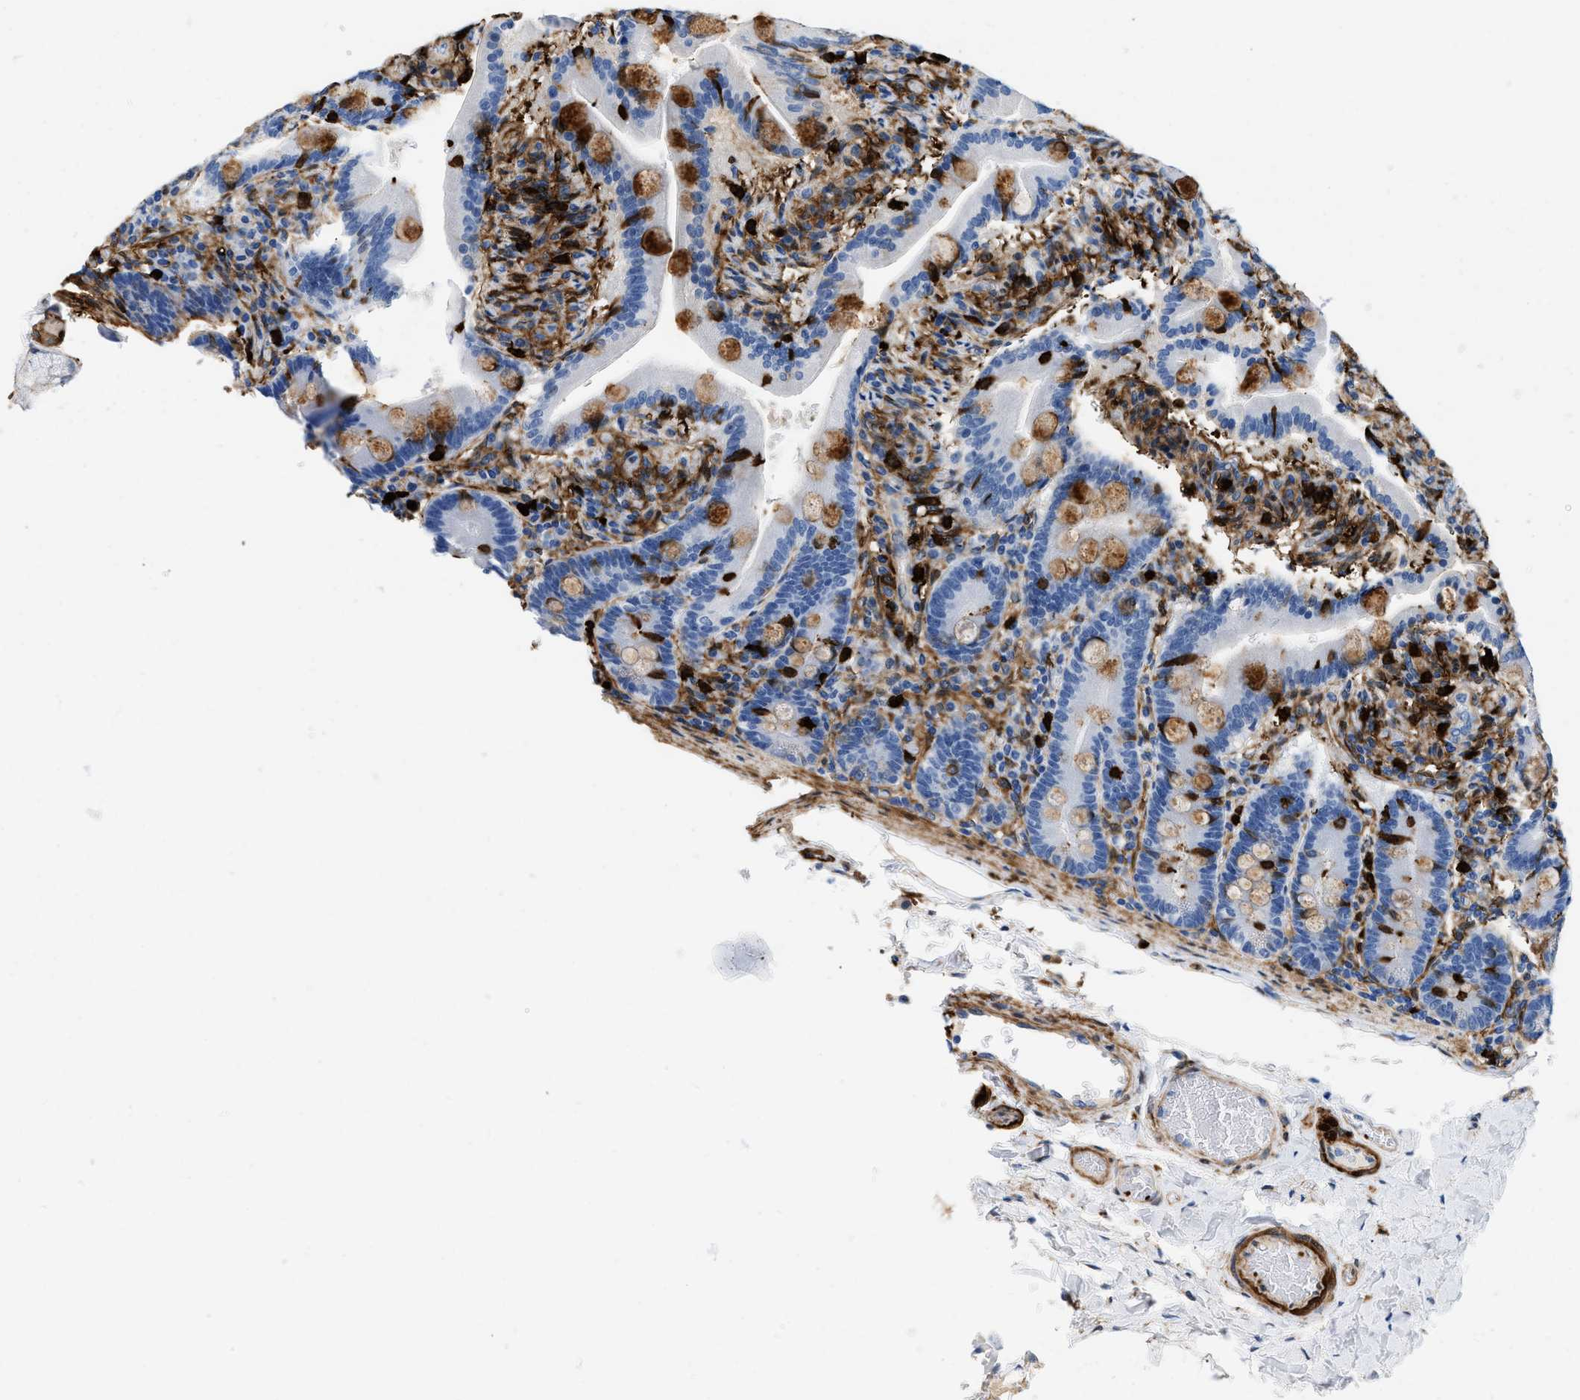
{"staining": {"intensity": "moderate", "quantity": "<25%", "location": "cytoplasmic/membranous"}, "tissue": "duodenum", "cell_type": "Glandular cells", "image_type": "normal", "snomed": [{"axis": "morphology", "description": "Normal tissue, NOS"}, {"axis": "topography", "description": "Duodenum"}], "caption": "DAB (3,3'-diaminobenzidine) immunohistochemical staining of benign duodenum demonstrates moderate cytoplasmic/membranous protein positivity in approximately <25% of glandular cells.", "gene": "GSN", "patient": {"sex": "male", "age": 54}}